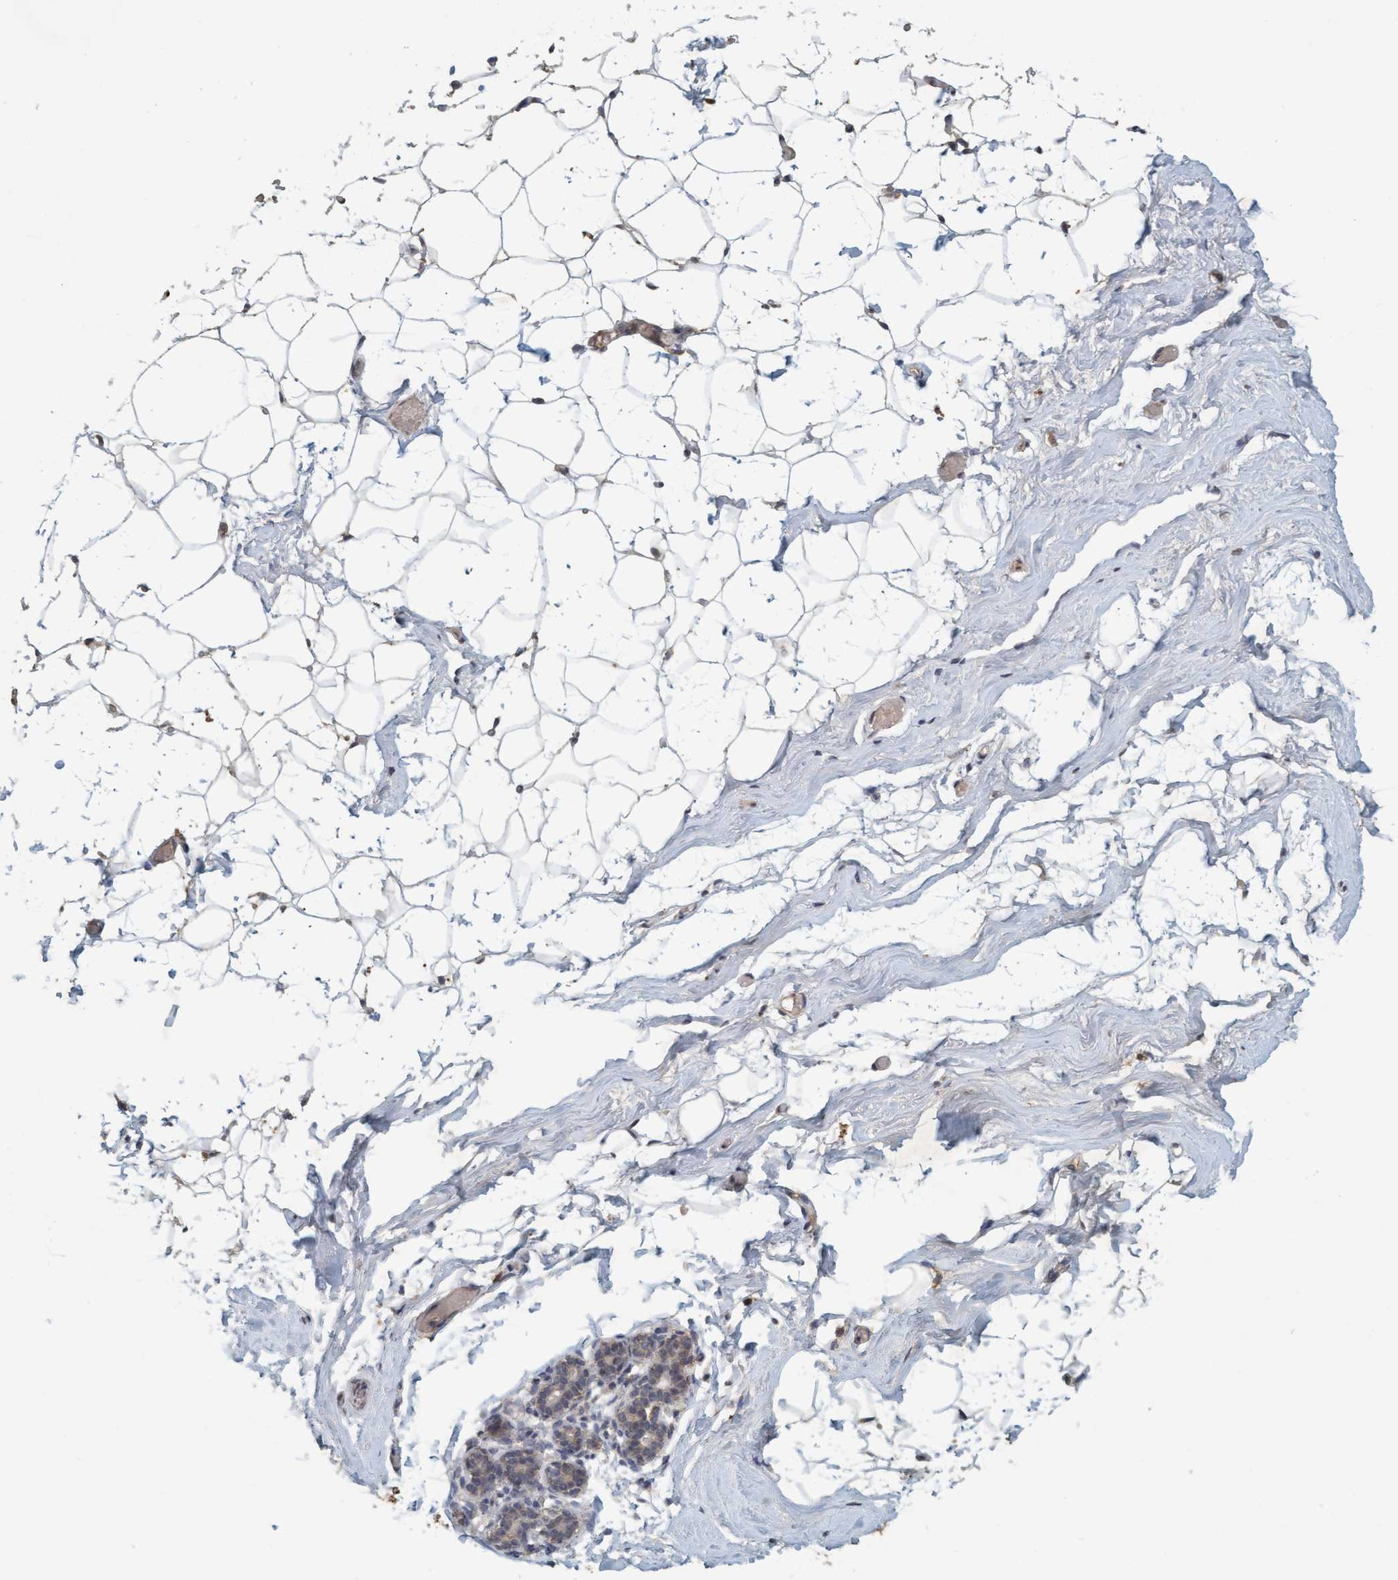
{"staining": {"intensity": "weak", "quantity": "25%-75%", "location": "cytoplasmic/membranous"}, "tissue": "adipose tissue", "cell_type": "Adipocytes", "image_type": "normal", "snomed": [{"axis": "morphology", "description": "Normal tissue, NOS"}, {"axis": "topography", "description": "Breast"}, {"axis": "topography", "description": "Soft tissue"}], "caption": "Brown immunohistochemical staining in unremarkable adipose tissue demonstrates weak cytoplasmic/membranous staining in about 25%-75% of adipocytes. (DAB (3,3'-diaminobenzidine) IHC with brightfield microscopy, high magnification).", "gene": "VSIG8", "patient": {"sex": "female", "age": 75}}